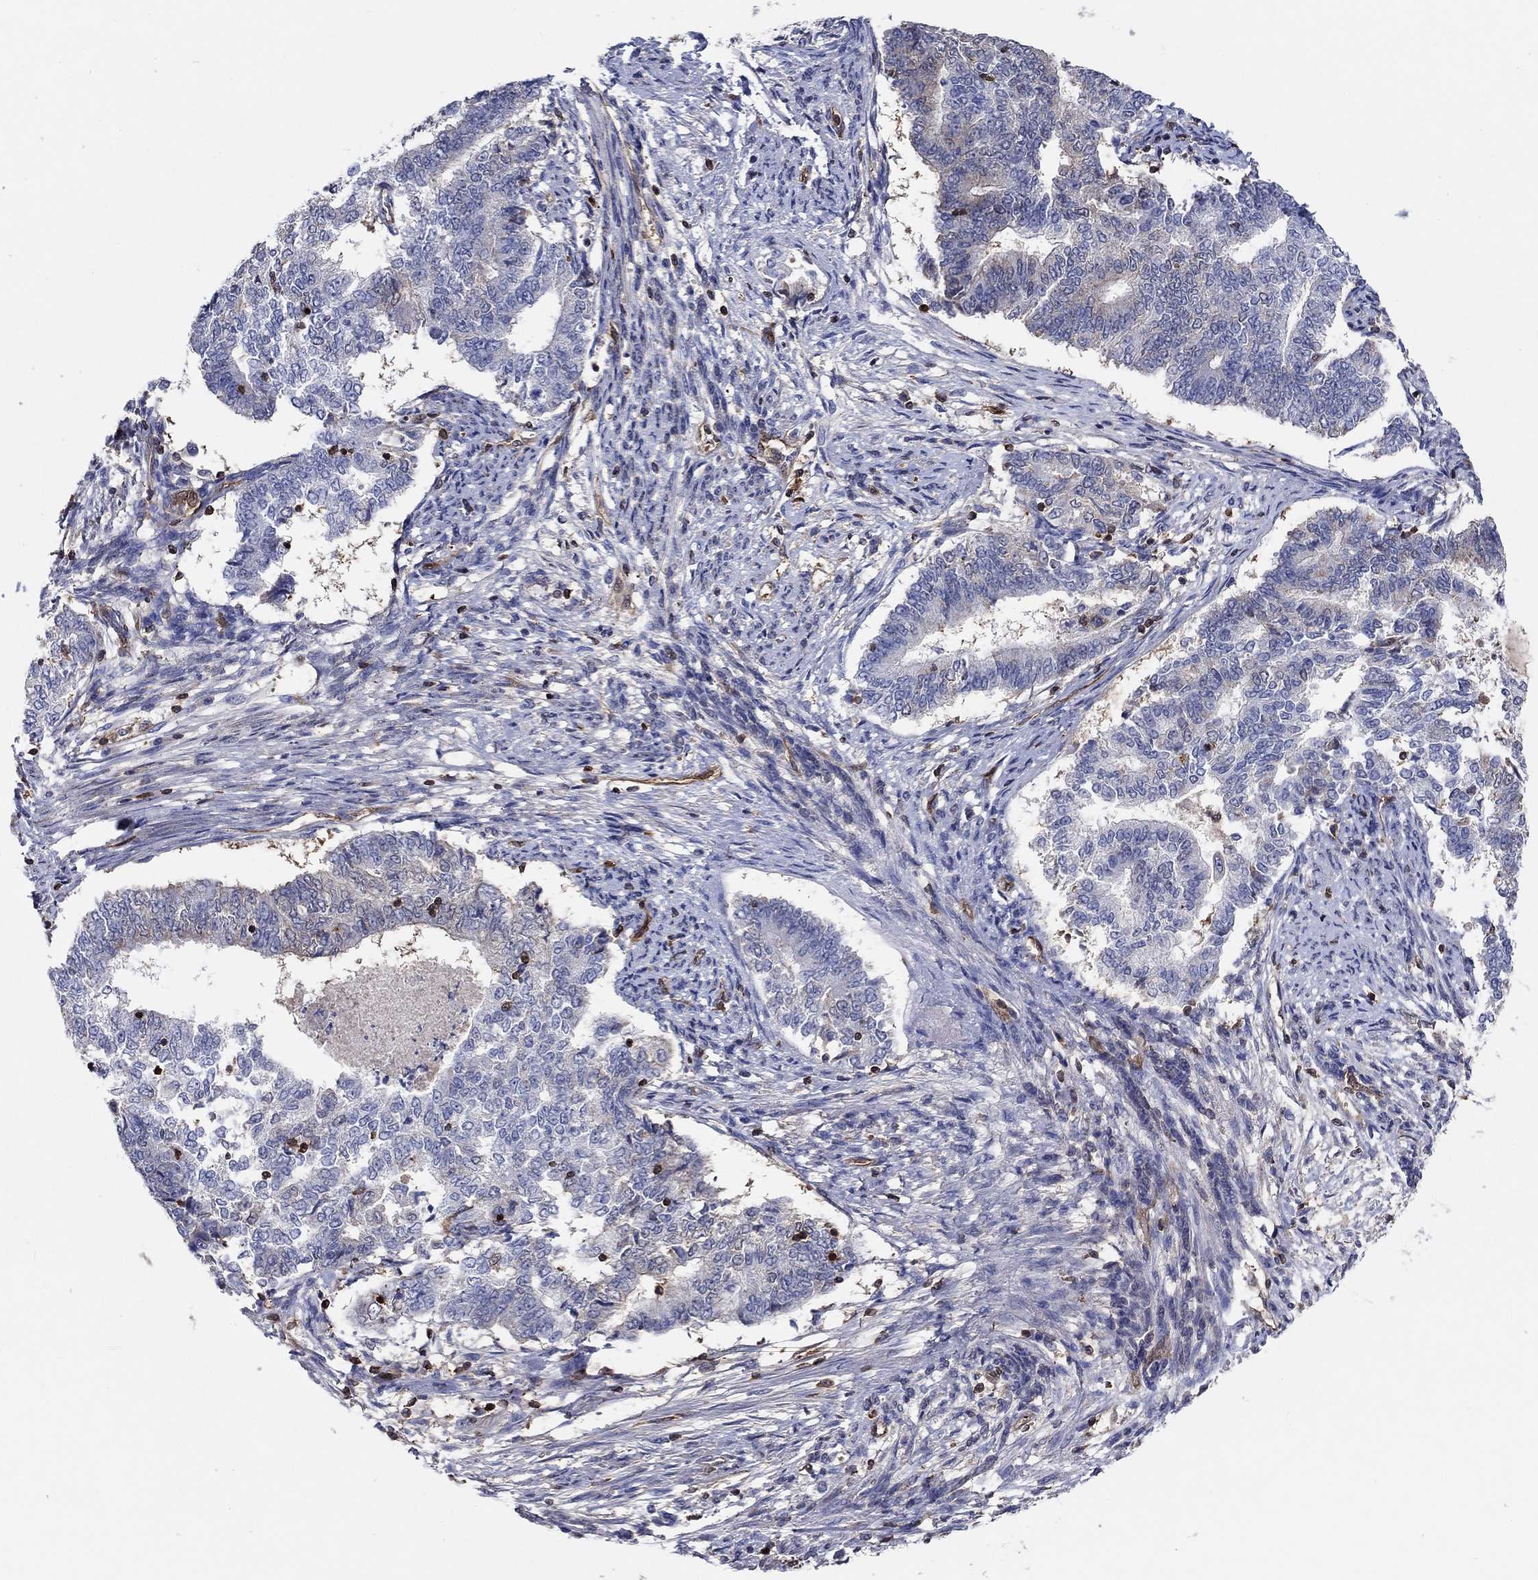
{"staining": {"intensity": "negative", "quantity": "none", "location": "none"}, "tissue": "endometrial cancer", "cell_type": "Tumor cells", "image_type": "cancer", "snomed": [{"axis": "morphology", "description": "Adenocarcinoma, NOS"}, {"axis": "topography", "description": "Endometrium"}], "caption": "Histopathology image shows no significant protein positivity in tumor cells of adenocarcinoma (endometrial).", "gene": "AGFG2", "patient": {"sex": "female", "age": 65}}